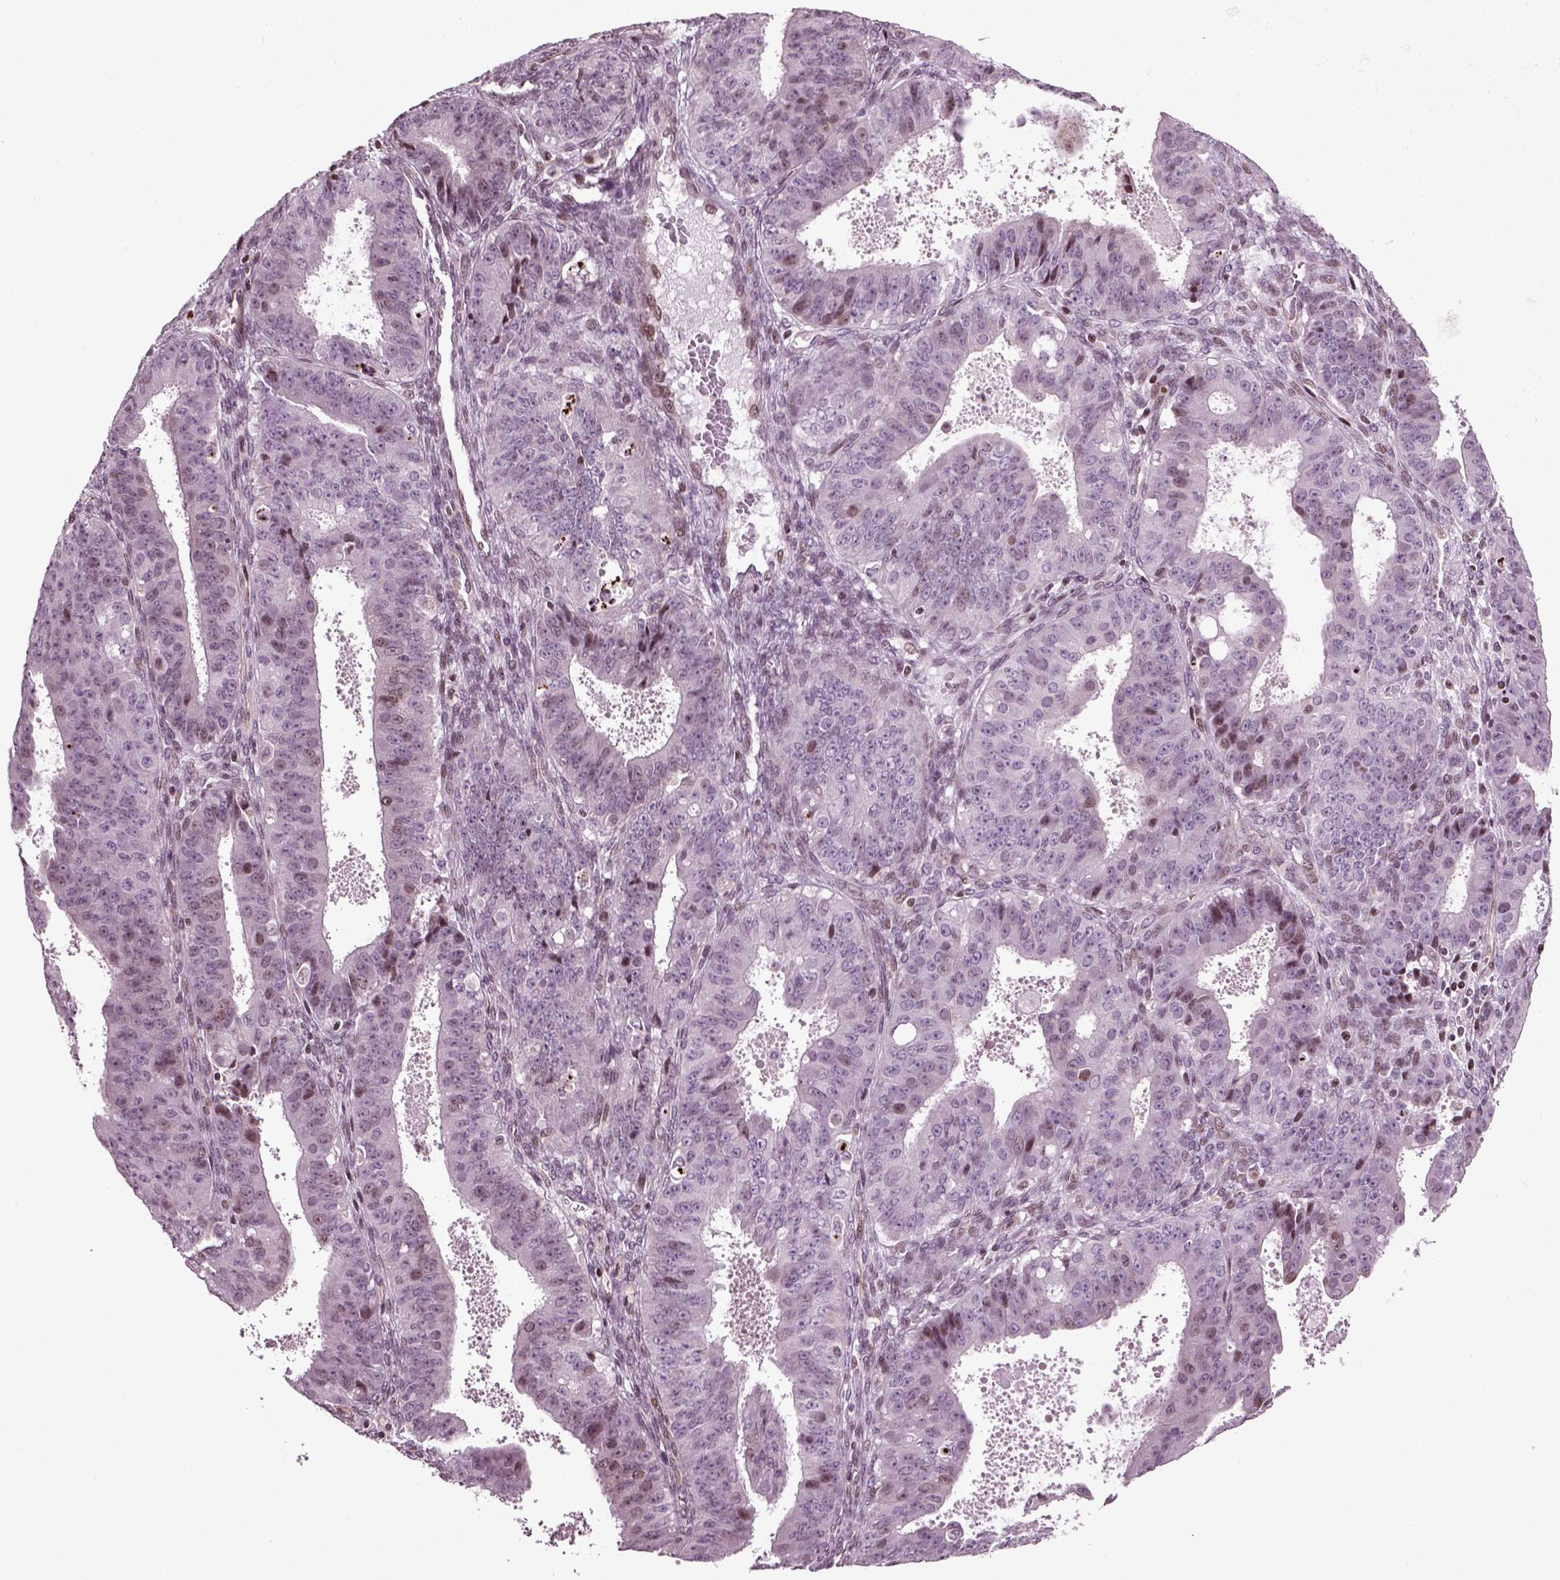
{"staining": {"intensity": "moderate", "quantity": "<25%", "location": "nuclear"}, "tissue": "ovarian cancer", "cell_type": "Tumor cells", "image_type": "cancer", "snomed": [{"axis": "morphology", "description": "Carcinoma, endometroid"}, {"axis": "topography", "description": "Ovary"}], "caption": "Human ovarian cancer (endometroid carcinoma) stained for a protein (brown) displays moderate nuclear positive staining in approximately <25% of tumor cells.", "gene": "HEYL", "patient": {"sex": "female", "age": 42}}